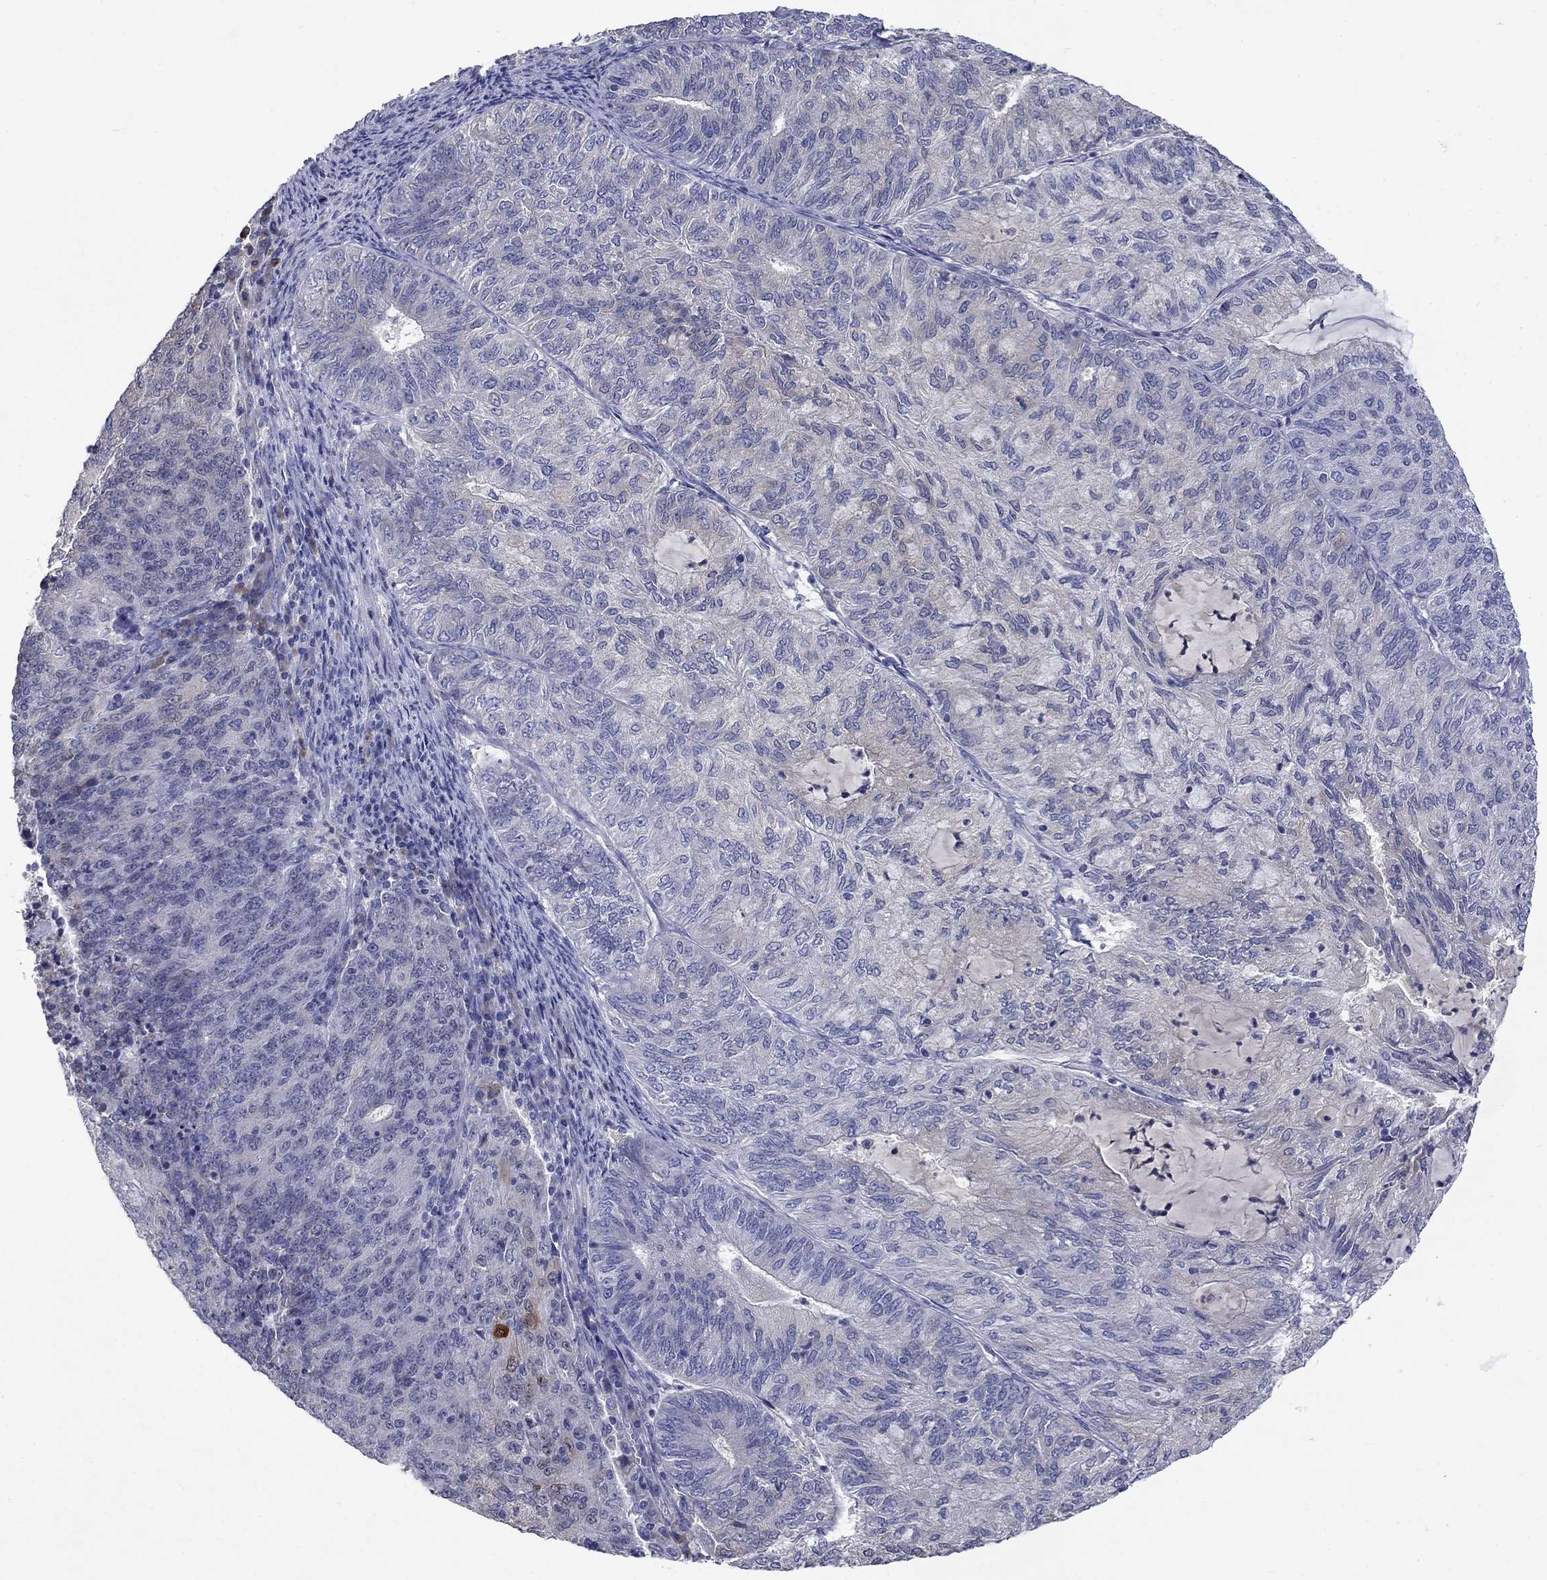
{"staining": {"intensity": "negative", "quantity": "none", "location": "none"}, "tissue": "endometrial cancer", "cell_type": "Tumor cells", "image_type": "cancer", "snomed": [{"axis": "morphology", "description": "Adenocarcinoma, NOS"}, {"axis": "topography", "description": "Endometrium"}], "caption": "Immunohistochemistry of endometrial cancer exhibits no positivity in tumor cells.", "gene": "SULT2B1", "patient": {"sex": "female", "age": 82}}